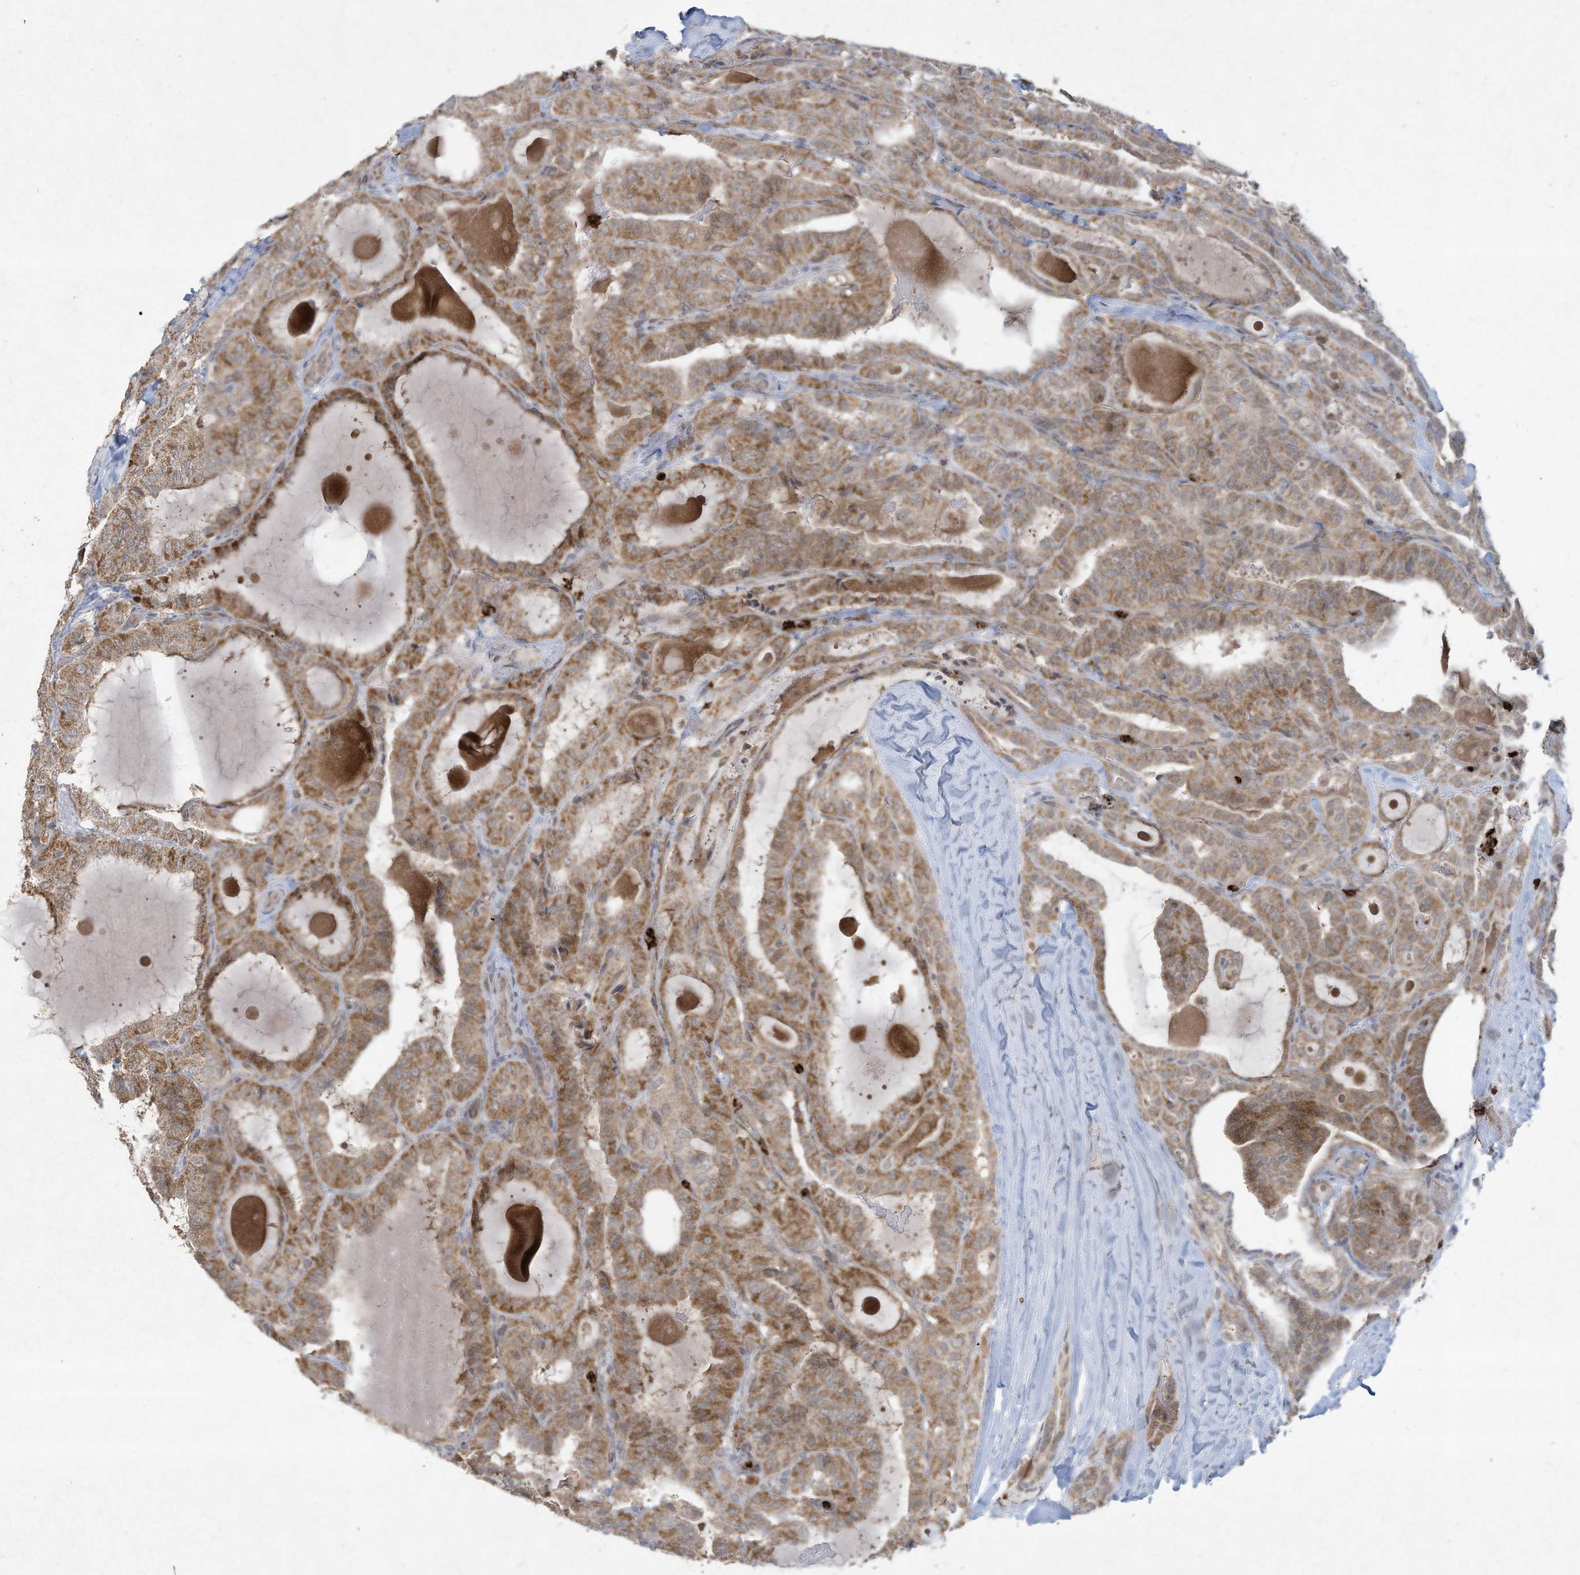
{"staining": {"intensity": "moderate", "quantity": ">75%", "location": "cytoplasmic/membranous"}, "tissue": "thyroid cancer", "cell_type": "Tumor cells", "image_type": "cancer", "snomed": [{"axis": "morphology", "description": "Papillary adenocarcinoma, NOS"}, {"axis": "topography", "description": "Thyroid gland"}], "caption": "Papillary adenocarcinoma (thyroid) stained with a protein marker shows moderate staining in tumor cells.", "gene": "CHRNA4", "patient": {"sex": "male", "age": 77}}